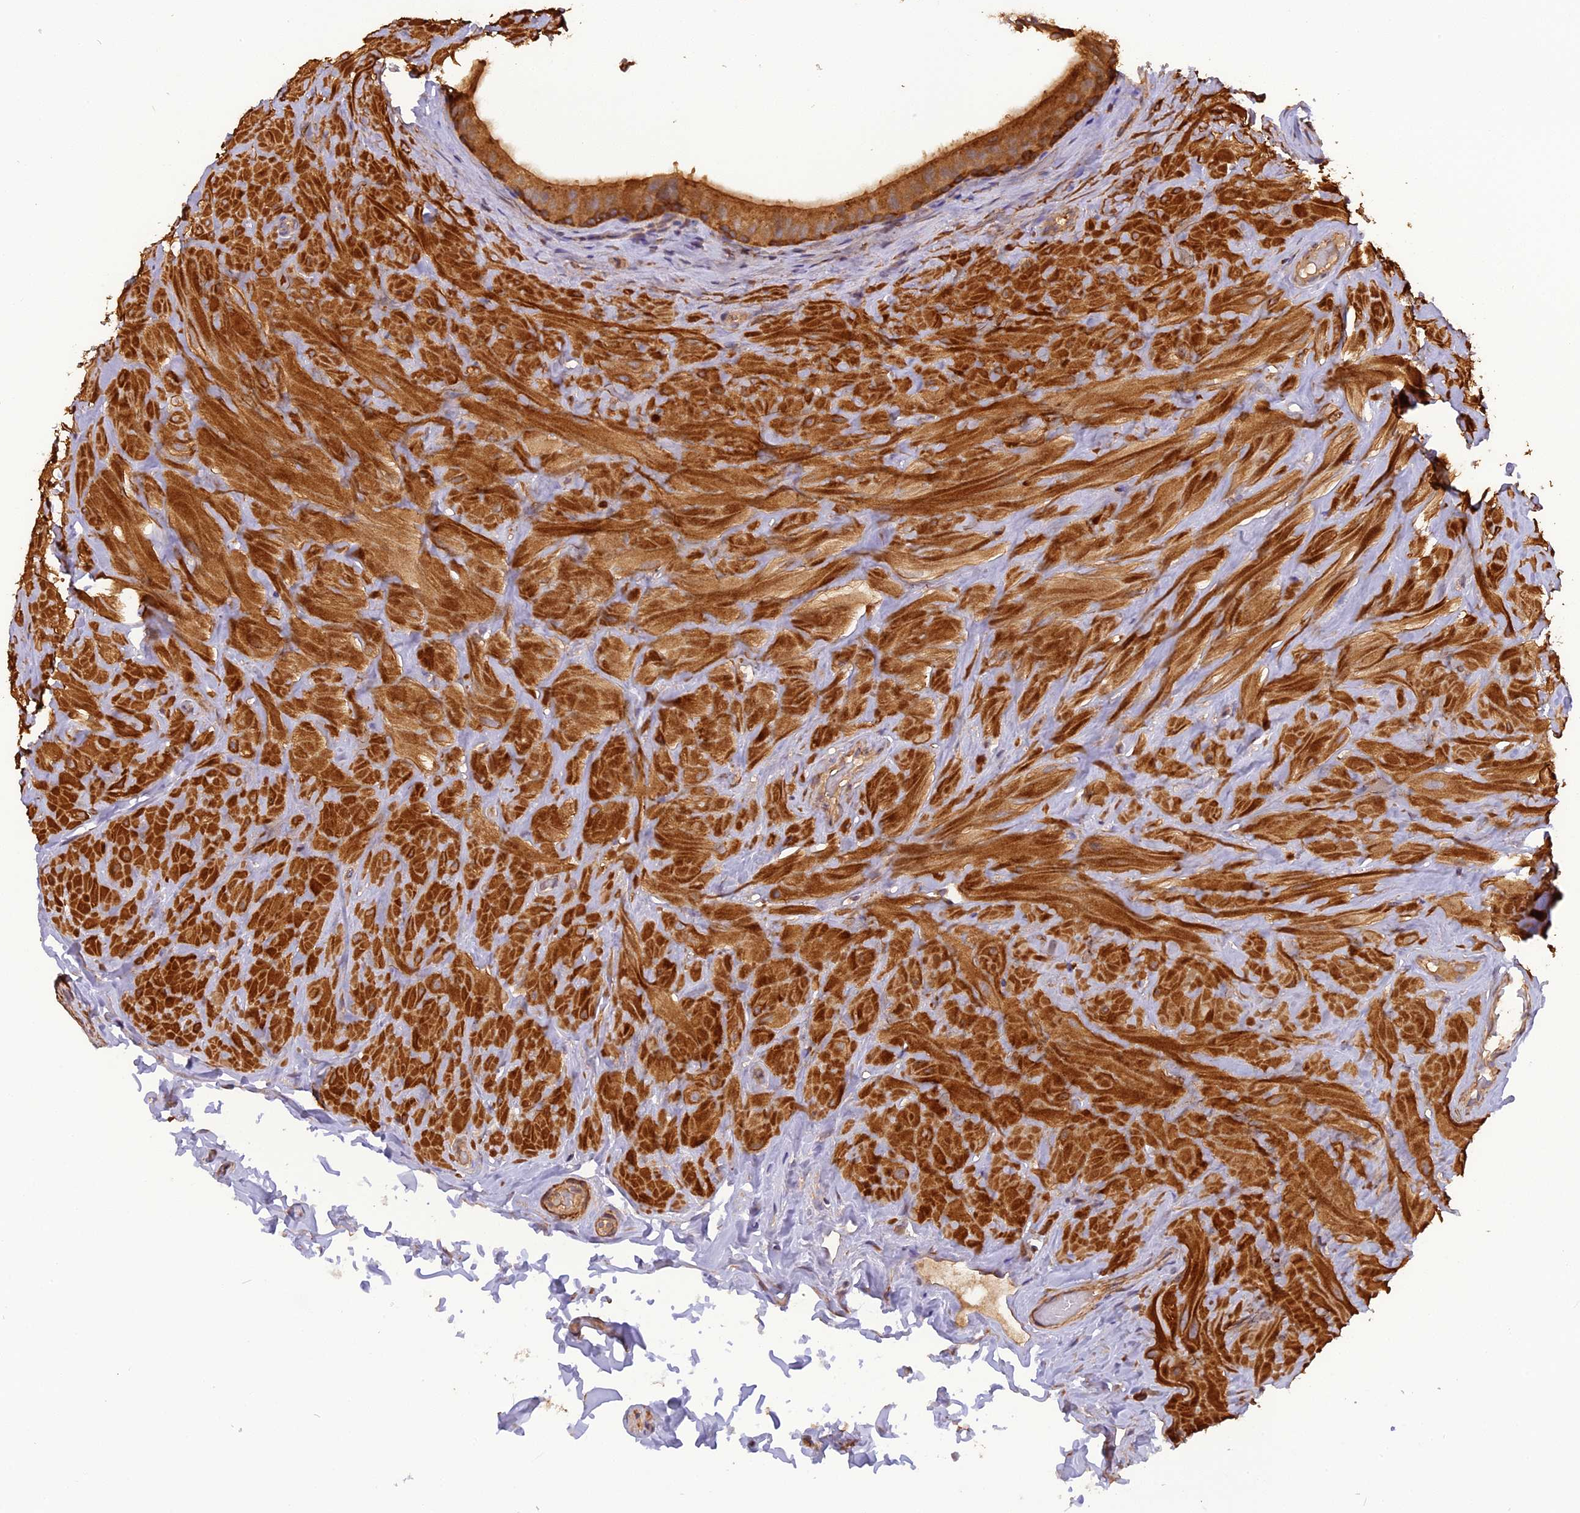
{"staining": {"intensity": "moderate", "quantity": "25%-75%", "location": "cytoplasmic/membranous"}, "tissue": "epididymis", "cell_type": "Glandular cells", "image_type": "normal", "snomed": [{"axis": "morphology", "description": "Normal tissue, NOS"}, {"axis": "topography", "description": "Soft tissue"}, {"axis": "topography", "description": "Vascular tissue"}, {"axis": "topography", "description": "Epididymis"}], "caption": "The histopathology image demonstrates staining of normal epididymis, revealing moderate cytoplasmic/membranous protein staining (brown color) within glandular cells.", "gene": "STOML1", "patient": {"sex": "male", "age": 49}}